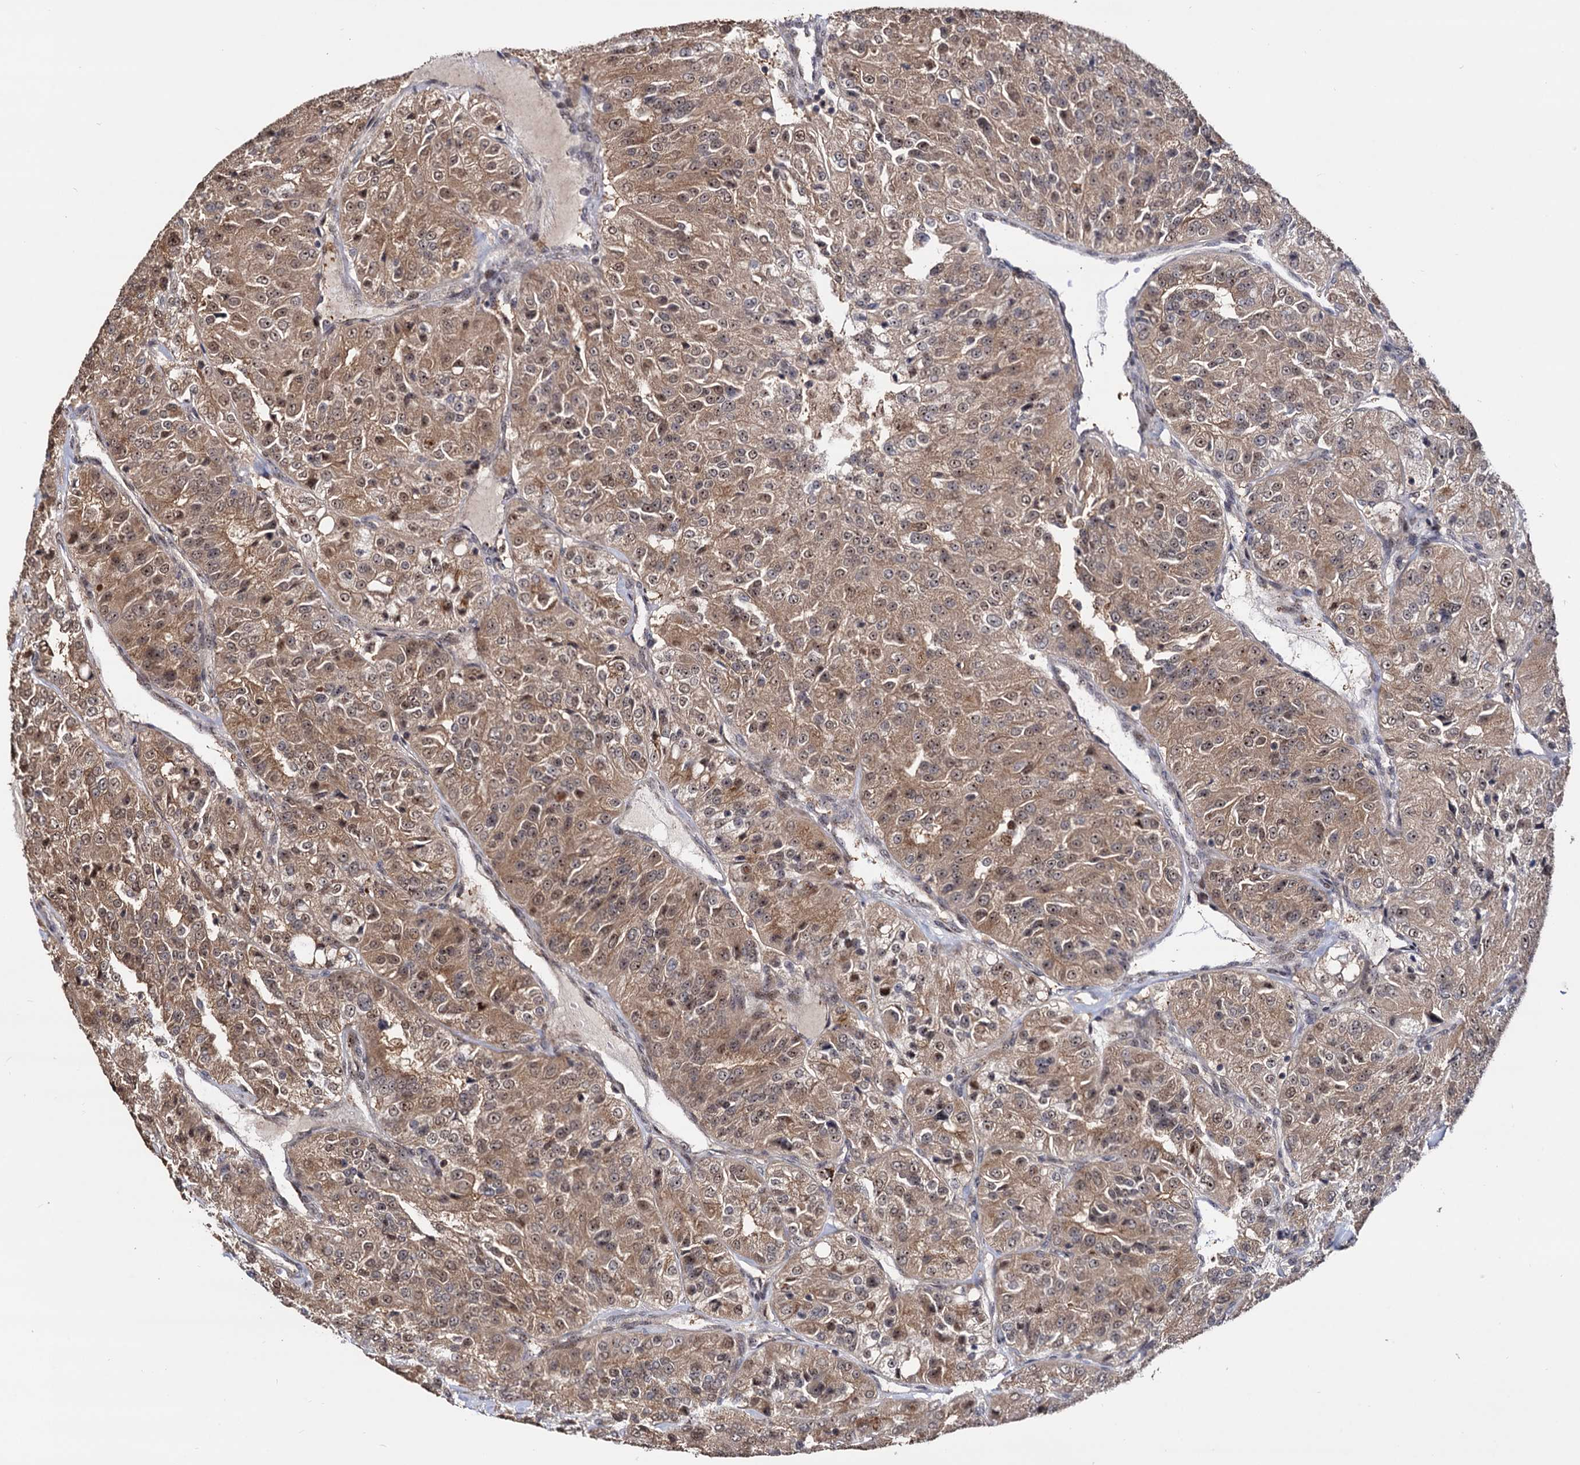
{"staining": {"intensity": "moderate", "quantity": ">75%", "location": "cytoplasmic/membranous,nuclear"}, "tissue": "renal cancer", "cell_type": "Tumor cells", "image_type": "cancer", "snomed": [{"axis": "morphology", "description": "Adenocarcinoma, NOS"}, {"axis": "topography", "description": "Kidney"}], "caption": "High-power microscopy captured an immunohistochemistry photomicrograph of renal cancer, revealing moderate cytoplasmic/membranous and nuclear expression in about >75% of tumor cells. (Brightfield microscopy of DAB IHC at high magnification).", "gene": "PIGB", "patient": {"sex": "female", "age": 63}}